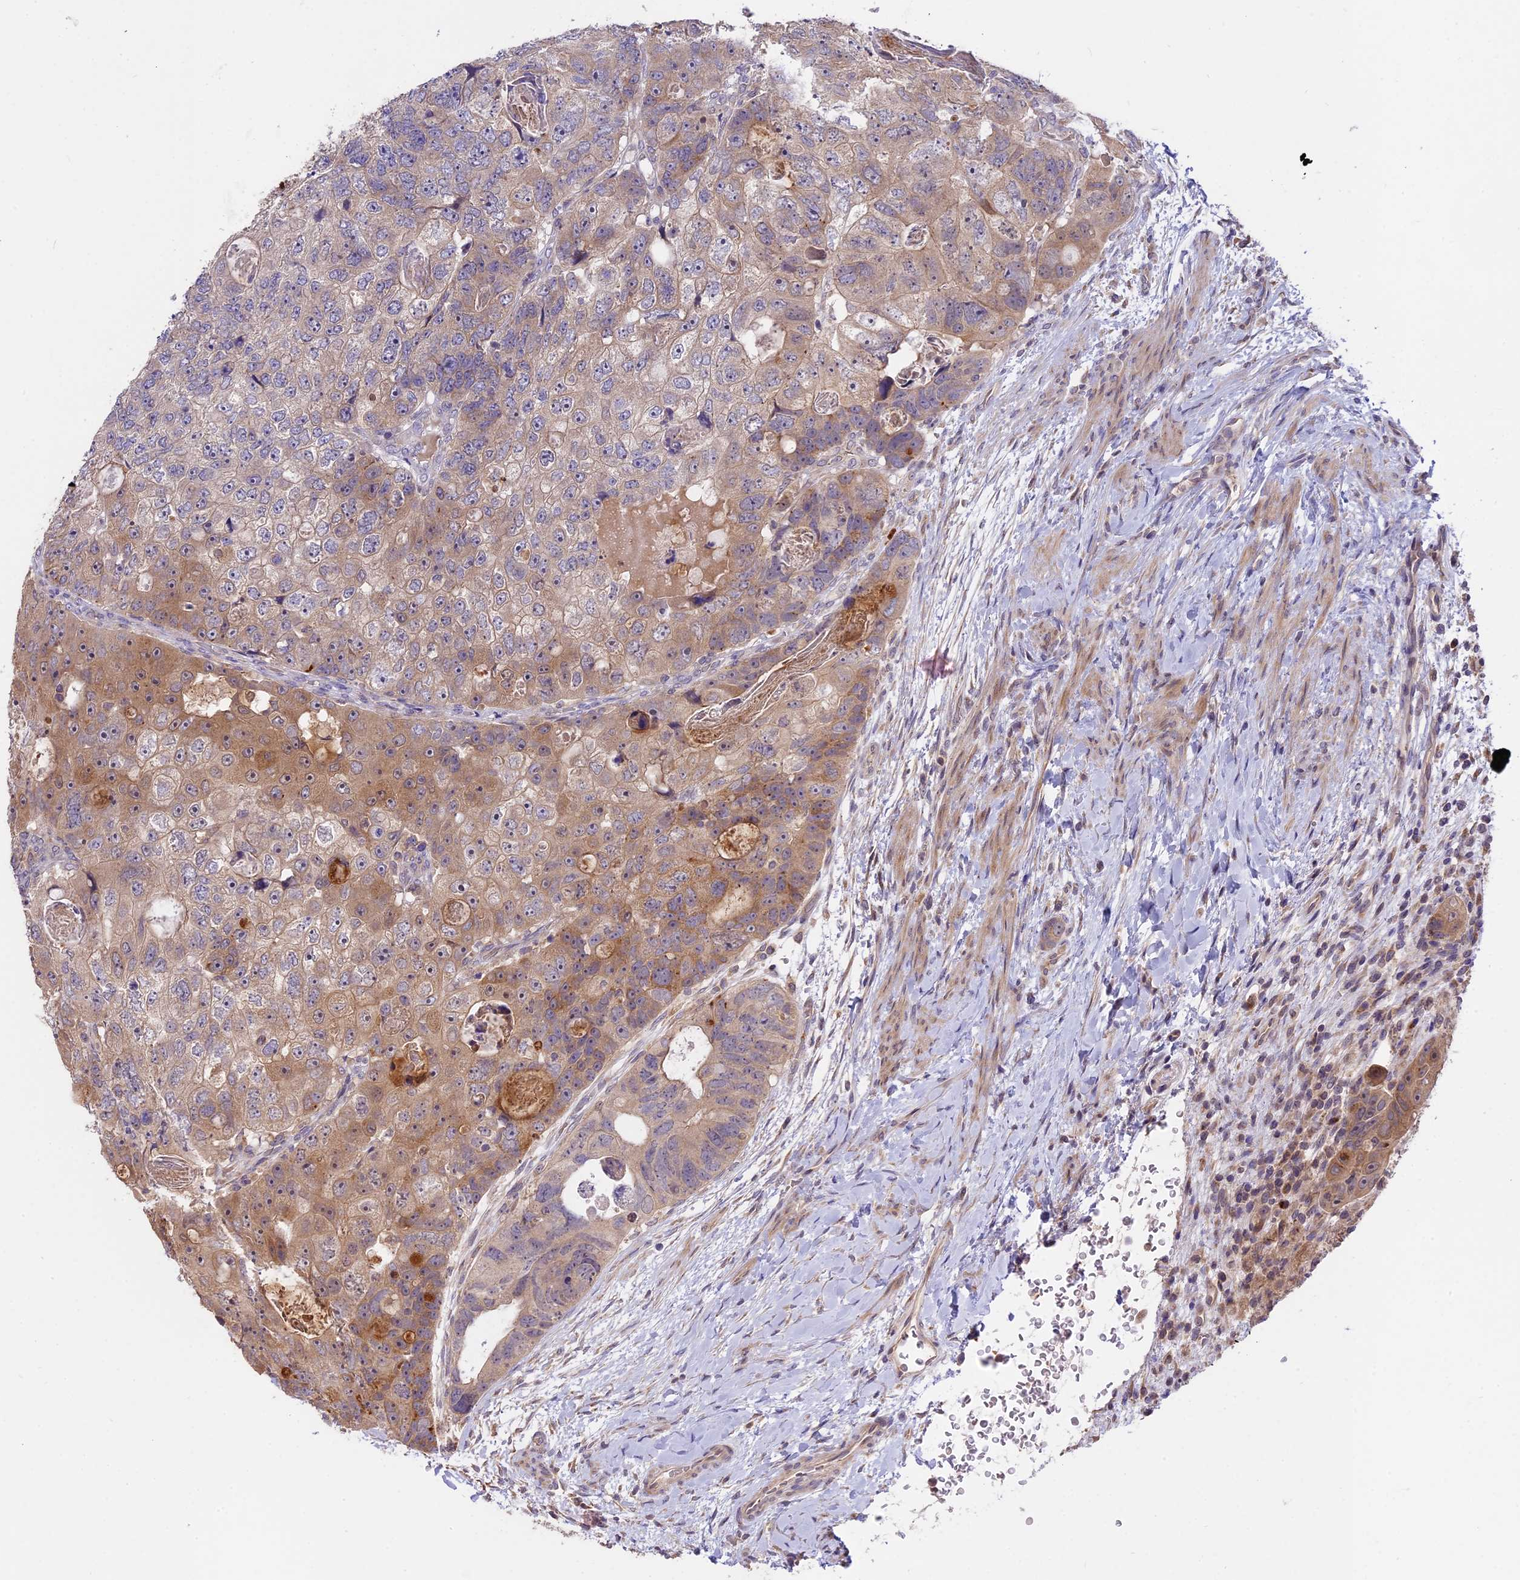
{"staining": {"intensity": "moderate", "quantity": "<25%", "location": "cytoplasmic/membranous"}, "tissue": "colorectal cancer", "cell_type": "Tumor cells", "image_type": "cancer", "snomed": [{"axis": "morphology", "description": "Adenocarcinoma, NOS"}, {"axis": "topography", "description": "Rectum"}], "caption": "Immunohistochemistry (DAB (3,3'-diaminobenzidine)) staining of human adenocarcinoma (colorectal) demonstrates moderate cytoplasmic/membranous protein staining in approximately <25% of tumor cells.", "gene": "MEMO1", "patient": {"sex": "male", "age": 59}}